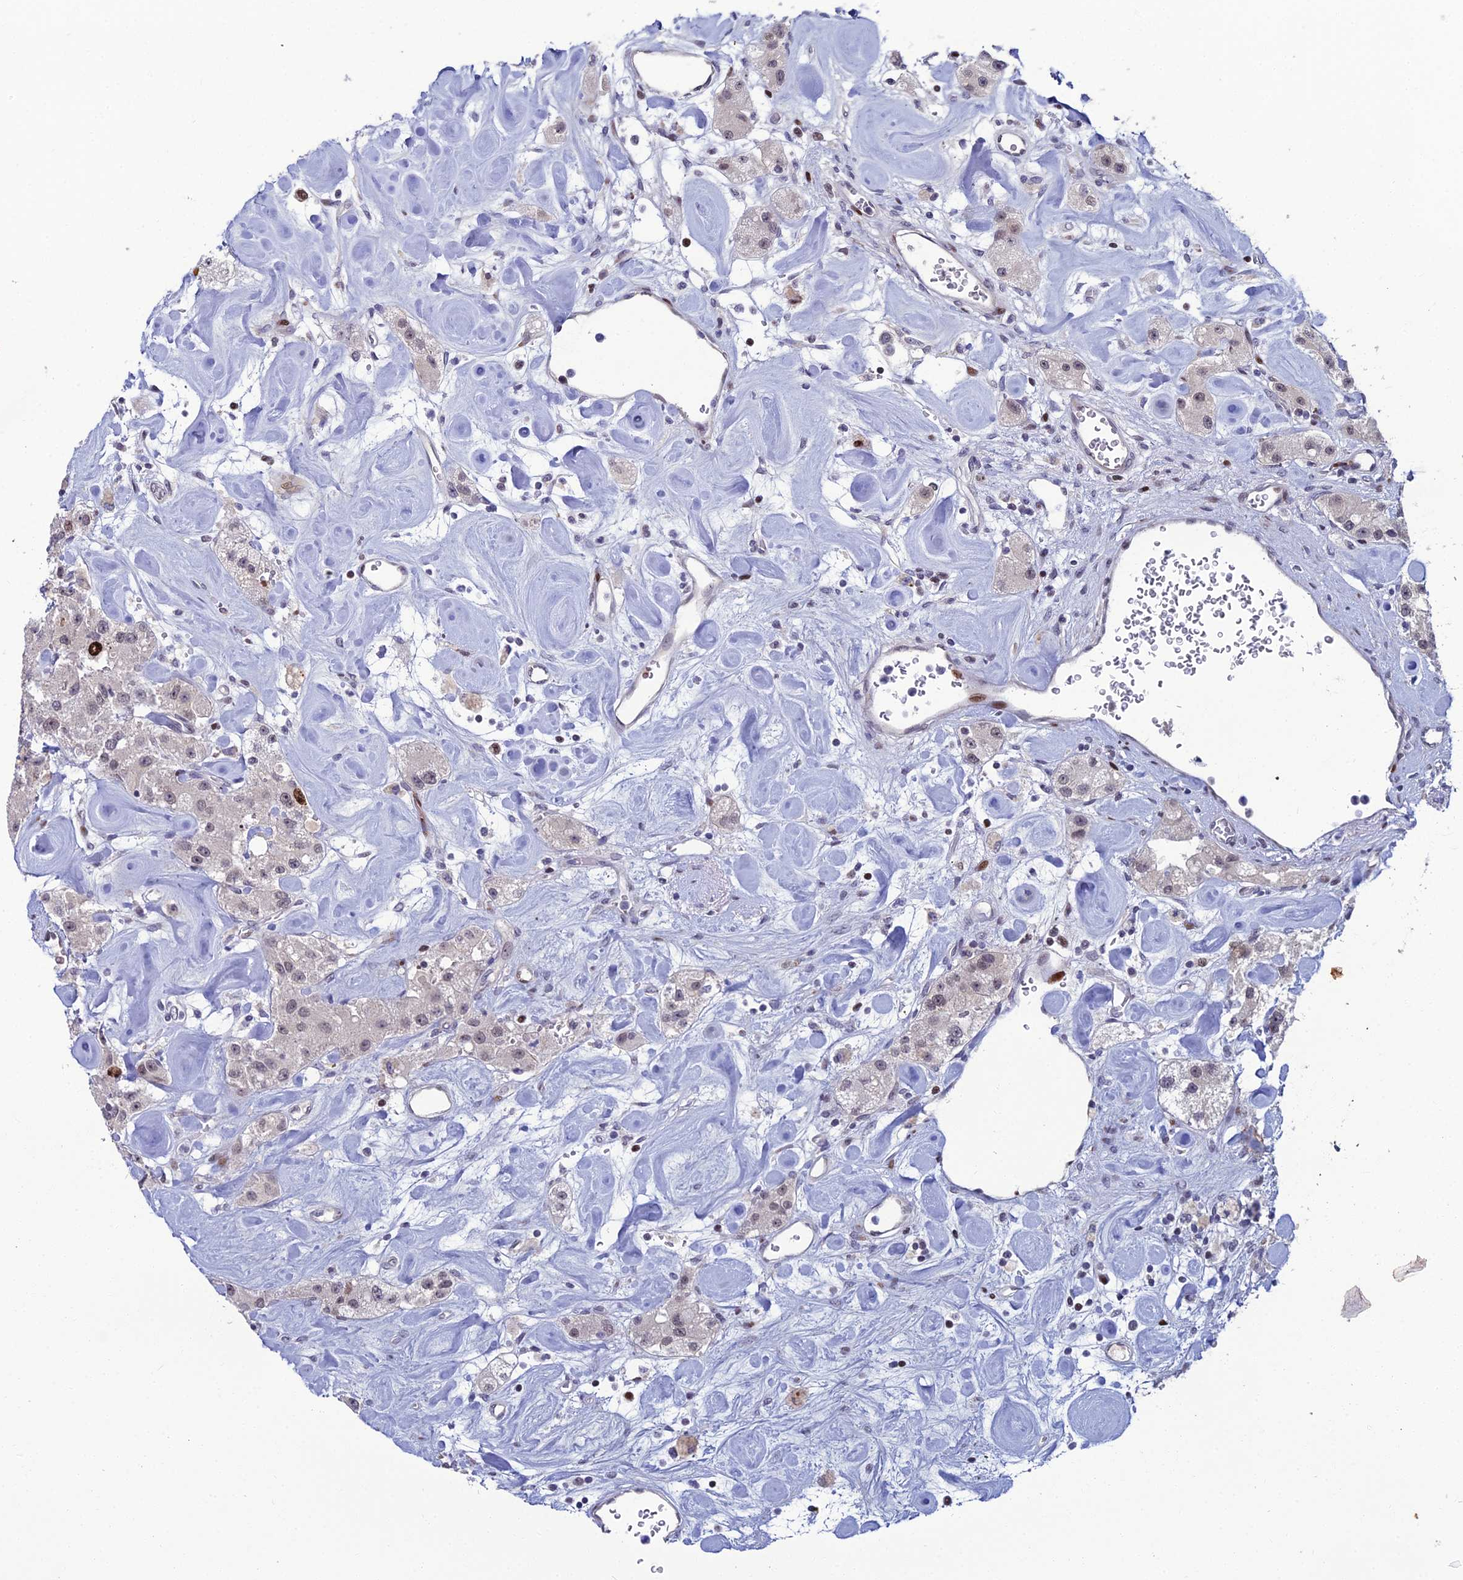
{"staining": {"intensity": "strong", "quantity": "<25%", "location": "nuclear"}, "tissue": "carcinoid", "cell_type": "Tumor cells", "image_type": "cancer", "snomed": [{"axis": "morphology", "description": "Carcinoid, malignant, NOS"}, {"axis": "topography", "description": "Pancreas"}], "caption": "Carcinoid was stained to show a protein in brown. There is medium levels of strong nuclear expression in about <25% of tumor cells. (Brightfield microscopy of DAB IHC at high magnification).", "gene": "TAF9B", "patient": {"sex": "male", "age": 41}}